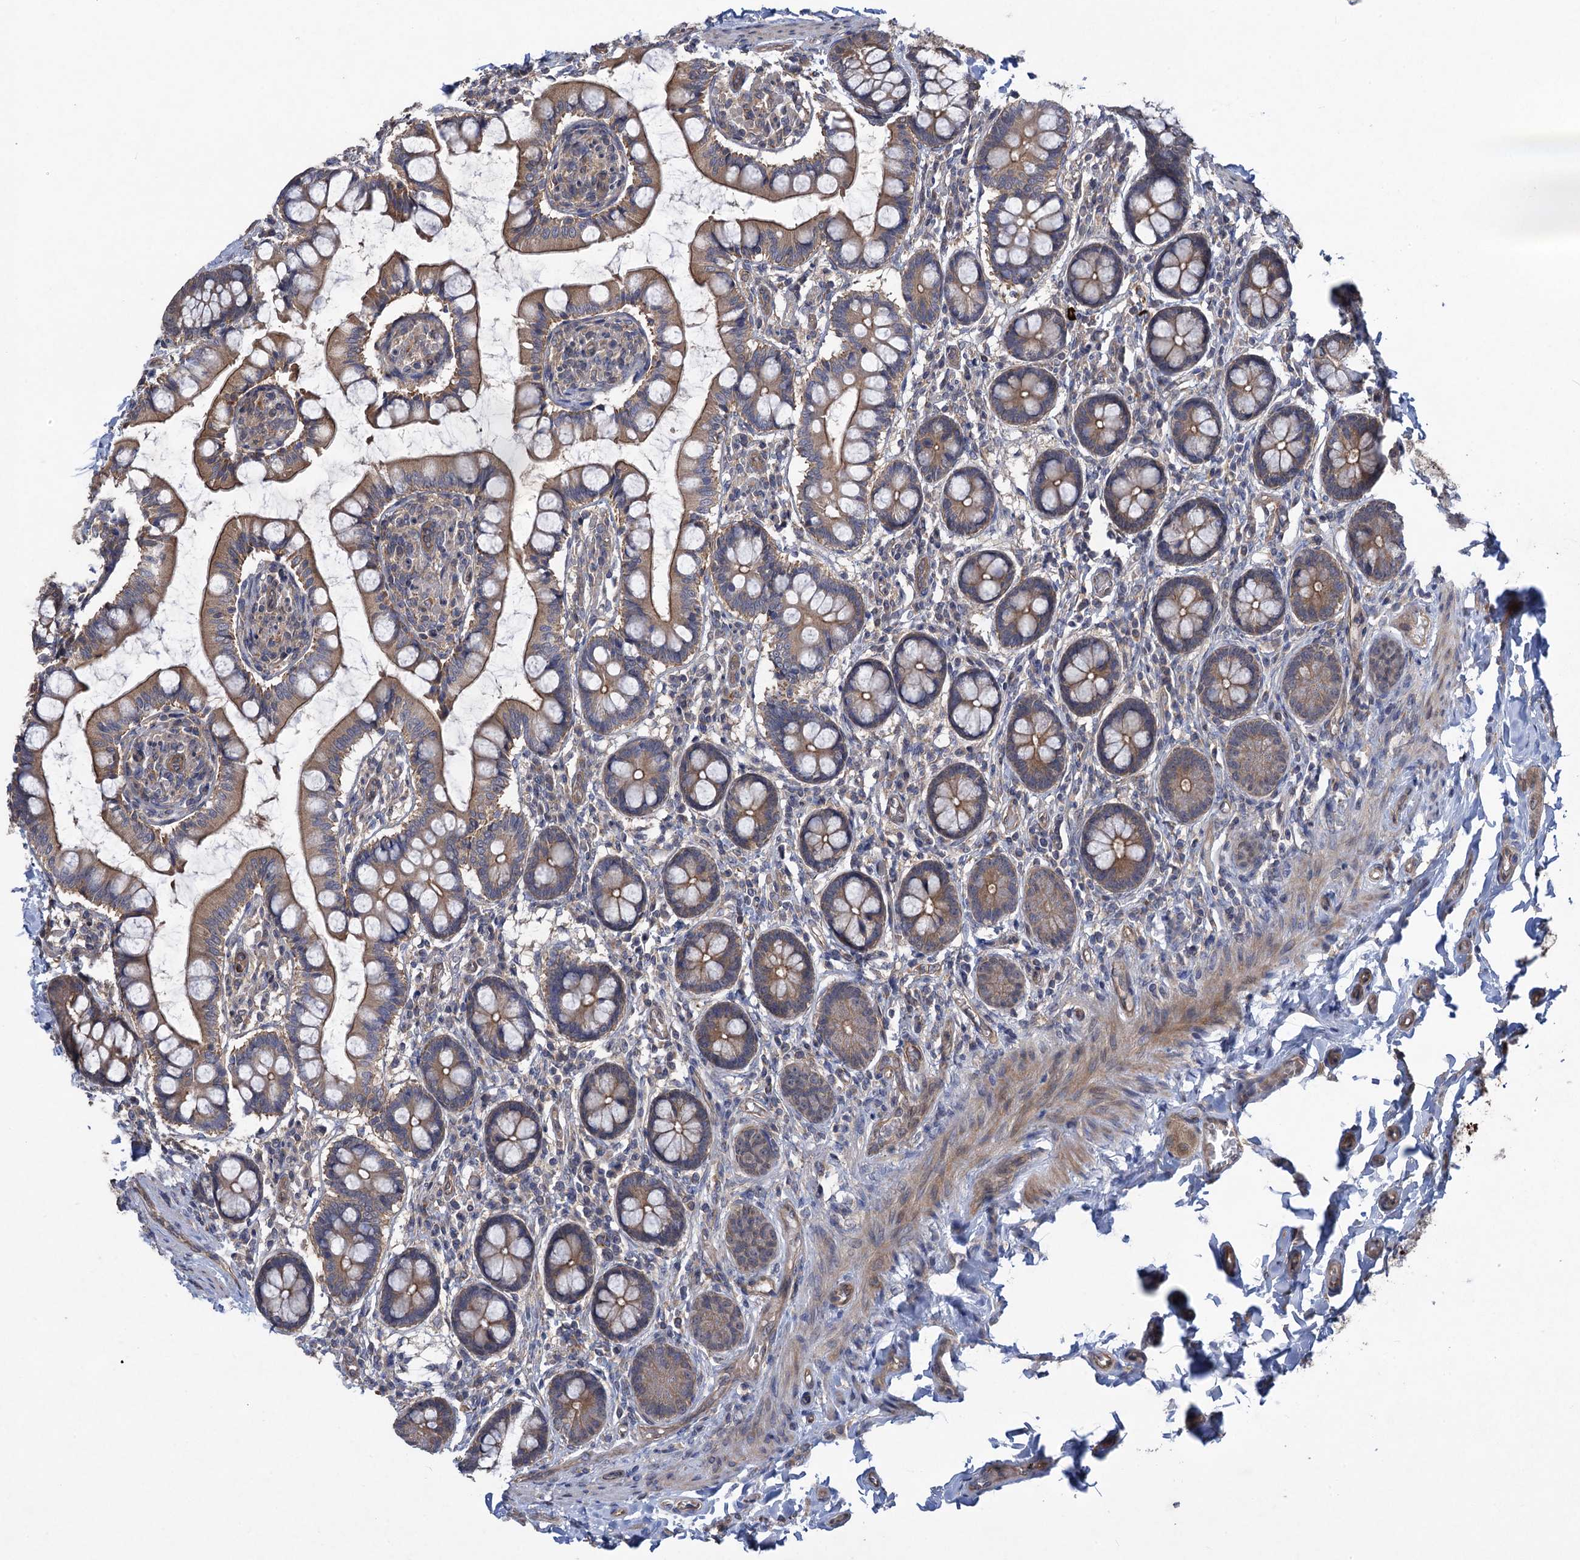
{"staining": {"intensity": "moderate", "quantity": ">75%", "location": "cytoplasmic/membranous"}, "tissue": "small intestine", "cell_type": "Glandular cells", "image_type": "normal", "snomed": [{"axis": "morphology", "description": "Normal tissue, NOS"}, {"axis": "topography", "description": "Small intestine"}], "caption": "Protein staining shows moderate cytoplasmic/membranous staining in about >75% of glandular cells in unremarkable small intestine. Using DAB (3,3'-diaminobenzidine) (brown) and hematoxylin (blue) stains, captured at high magnification using brightfield microscopy.", "gene": "HAUS1", "patient": {"sex": "male", "age": 52}}